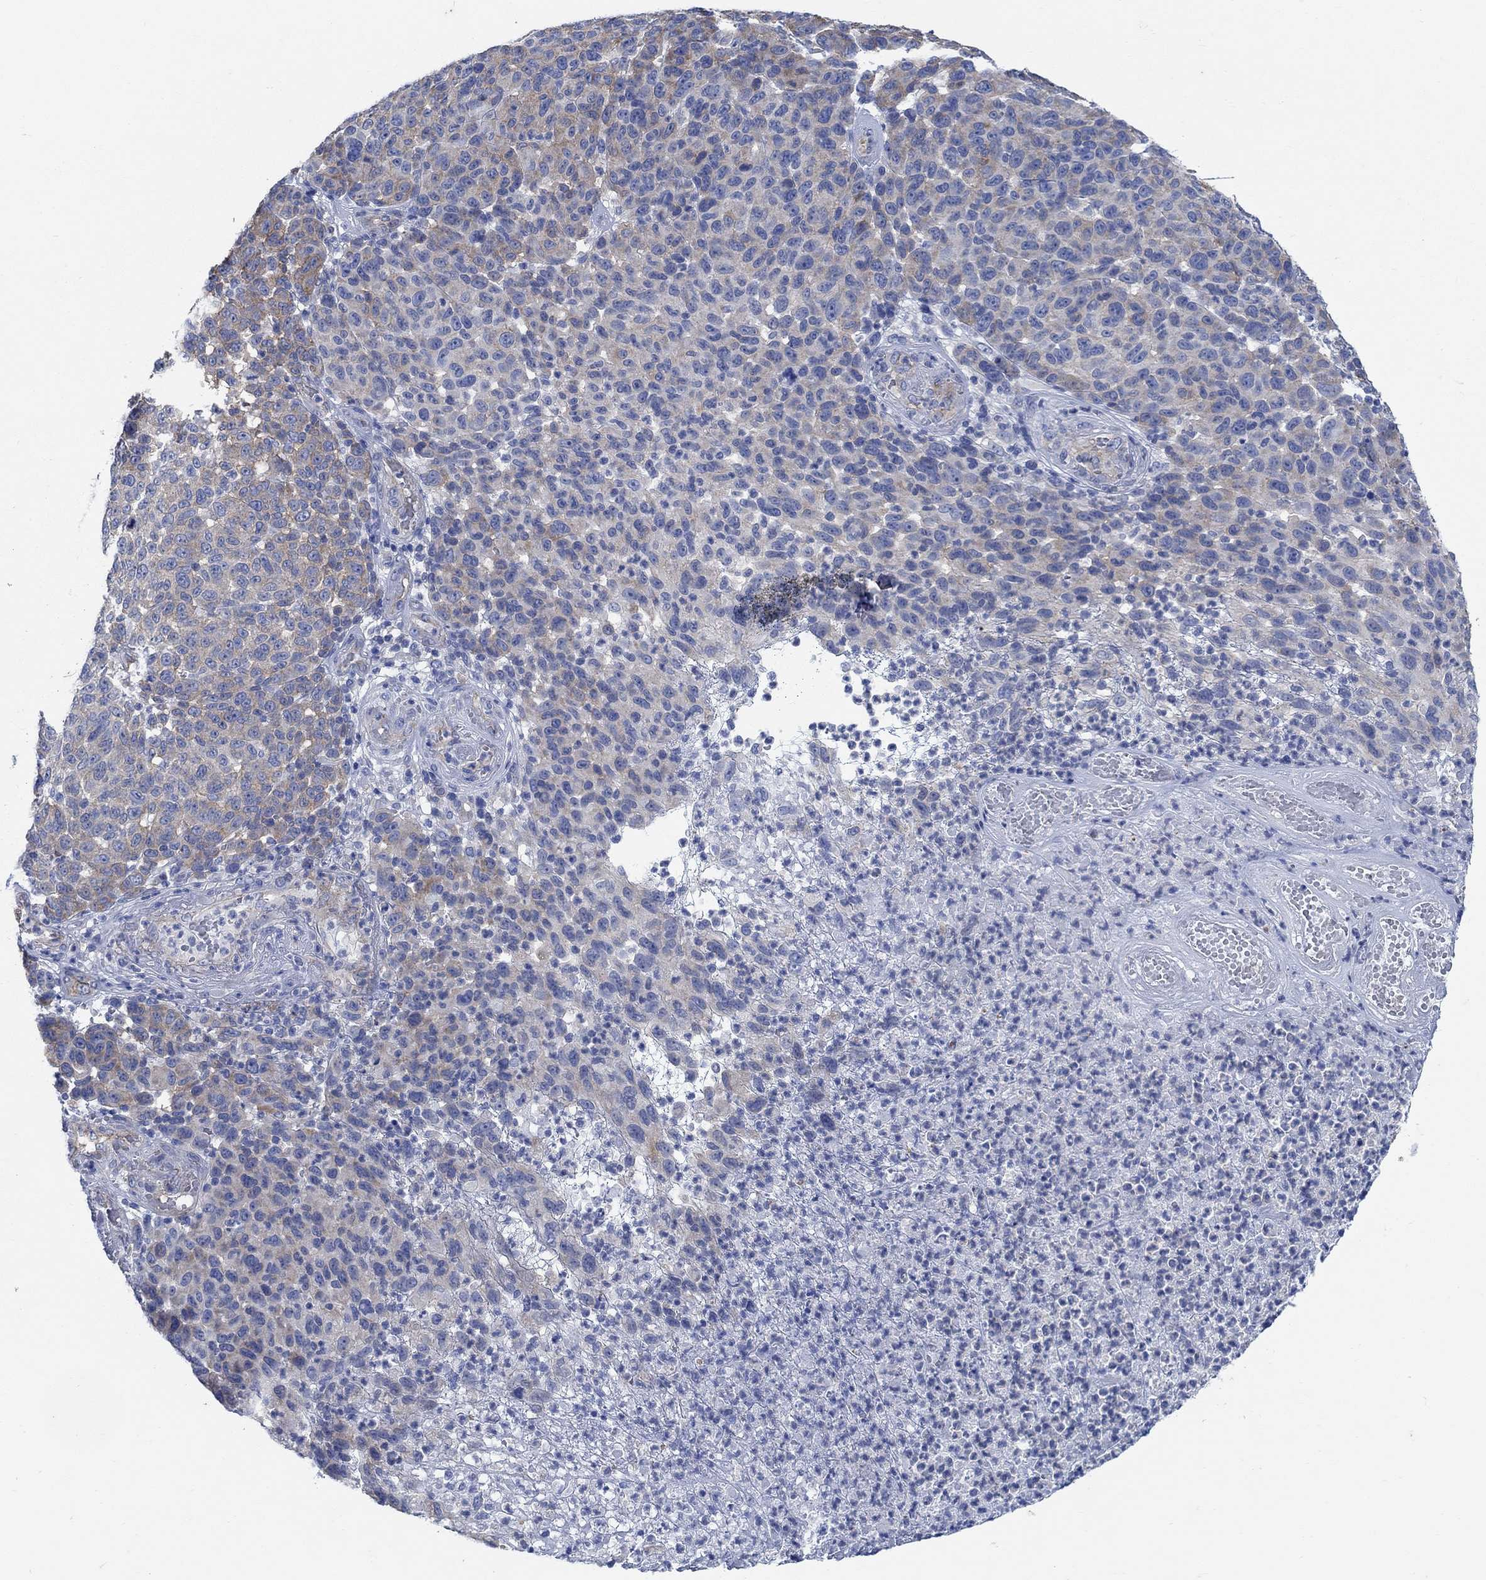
{"staining": {"intensity": "weak", "quantity": "<25%", "location": "cytoplasmic/membranous"}, "tissue": "melanoma", "cell_type": "Tumor cells", "image_type": "cancer", "snomed": [{"axis": "morphology", "description": "Malignant melanoma, NOS"}, {"axis": "topography", "description": "Skin"}], "caption": "This image is of melanoma stained with immunohistochemistry to label a protein in brown with the nuclei are counter-stained blue. There is no positivity in tumor cells.", "gene": "TMEM198", "patient": {"sex": "male", "age": 59}}